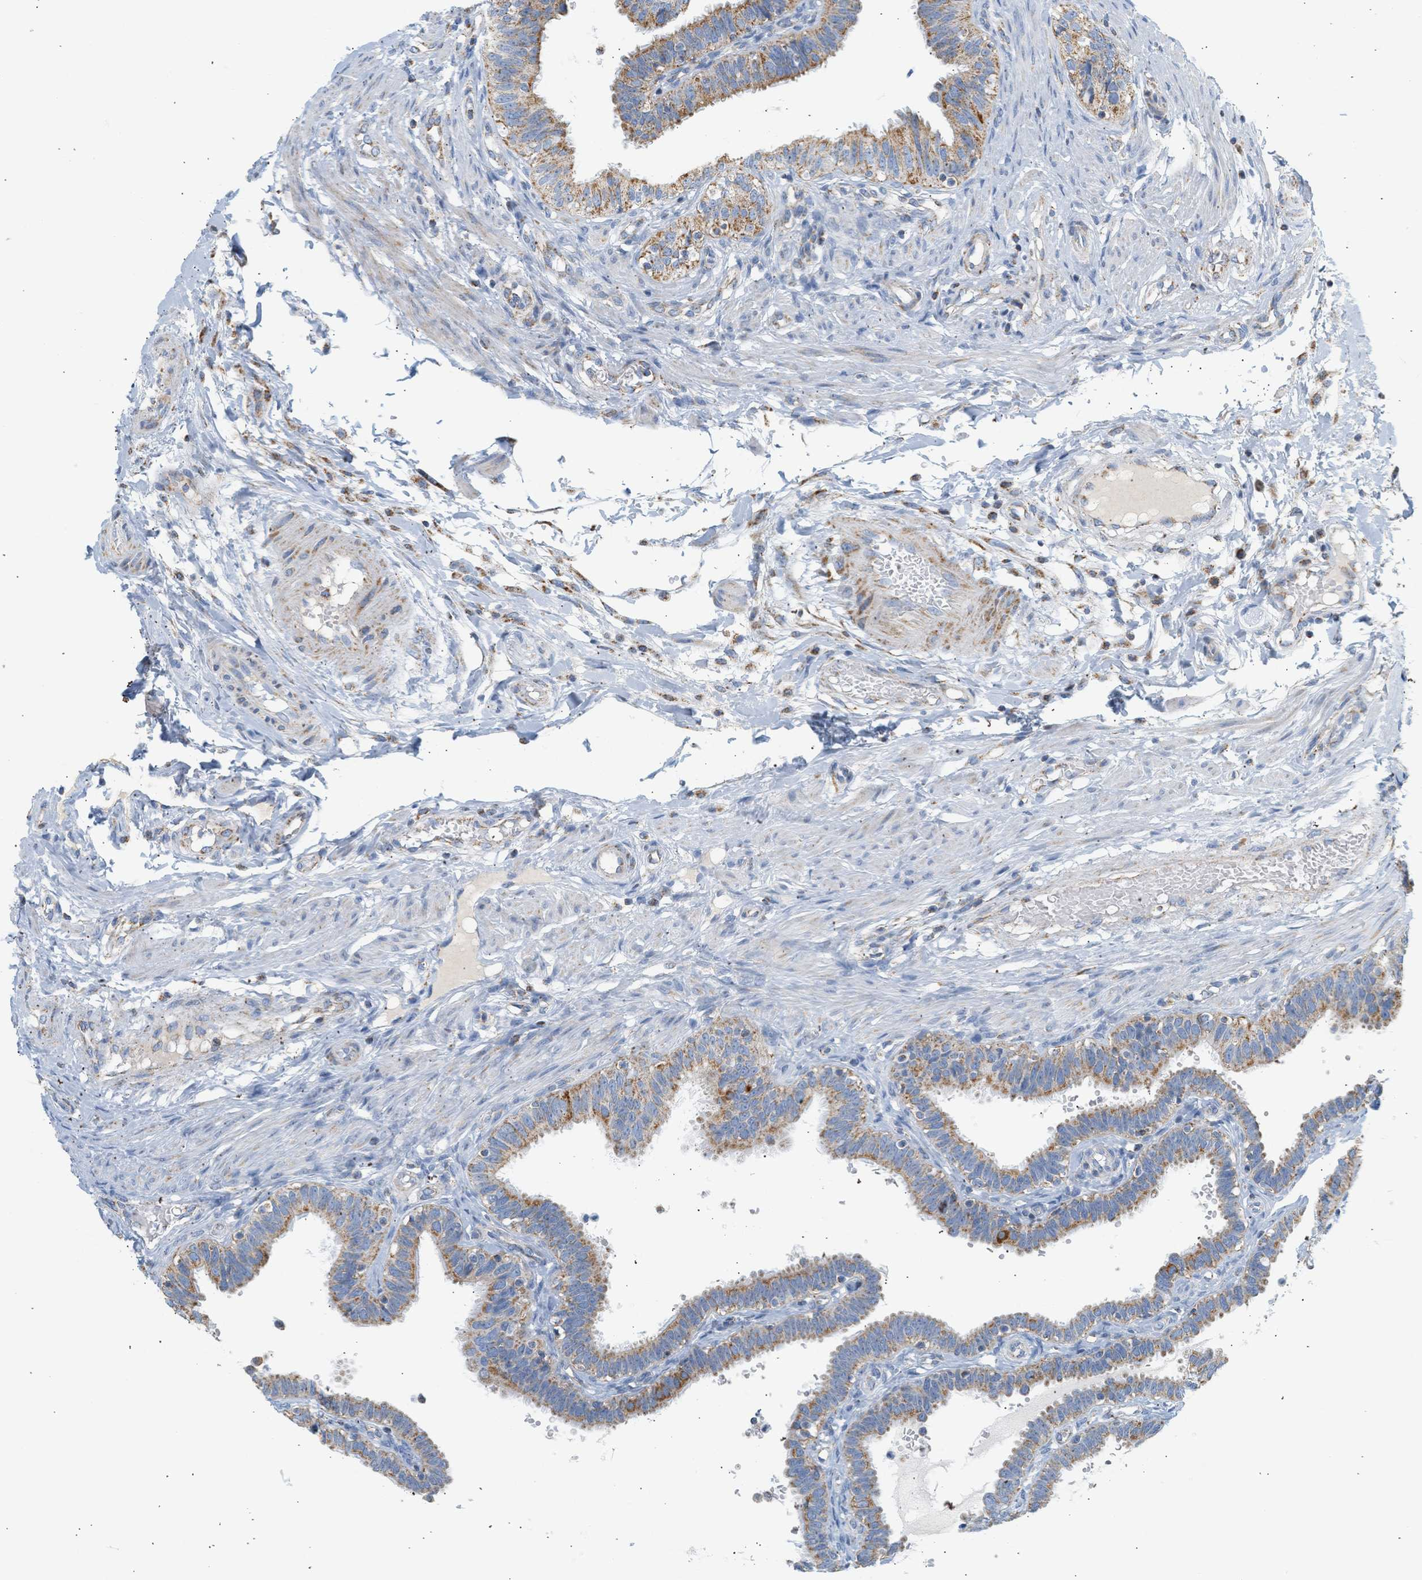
{"staining": {"intensity": "moderate", "quantity": ">75%", "location": "cytoplasmic/membranous"}, "tissue": "fallopian tube", "cell_type": "Glandular cells", "image_type": "normal", "snomed": [{"axis": "morphology", "description": "Normal tissue, NOS"}, {"axis": "topography", "description": "Fallopian tube"}, {"axis": "topography", "description": "Placenta"}], "caption": "Protein analysis of benign fallopian tube reveals moderate cytoplasmic/membranous expression in approximately >75% of glandular cells.", "gene": "GRPEL2", "patient": {"sex": "female", "age": 34}}